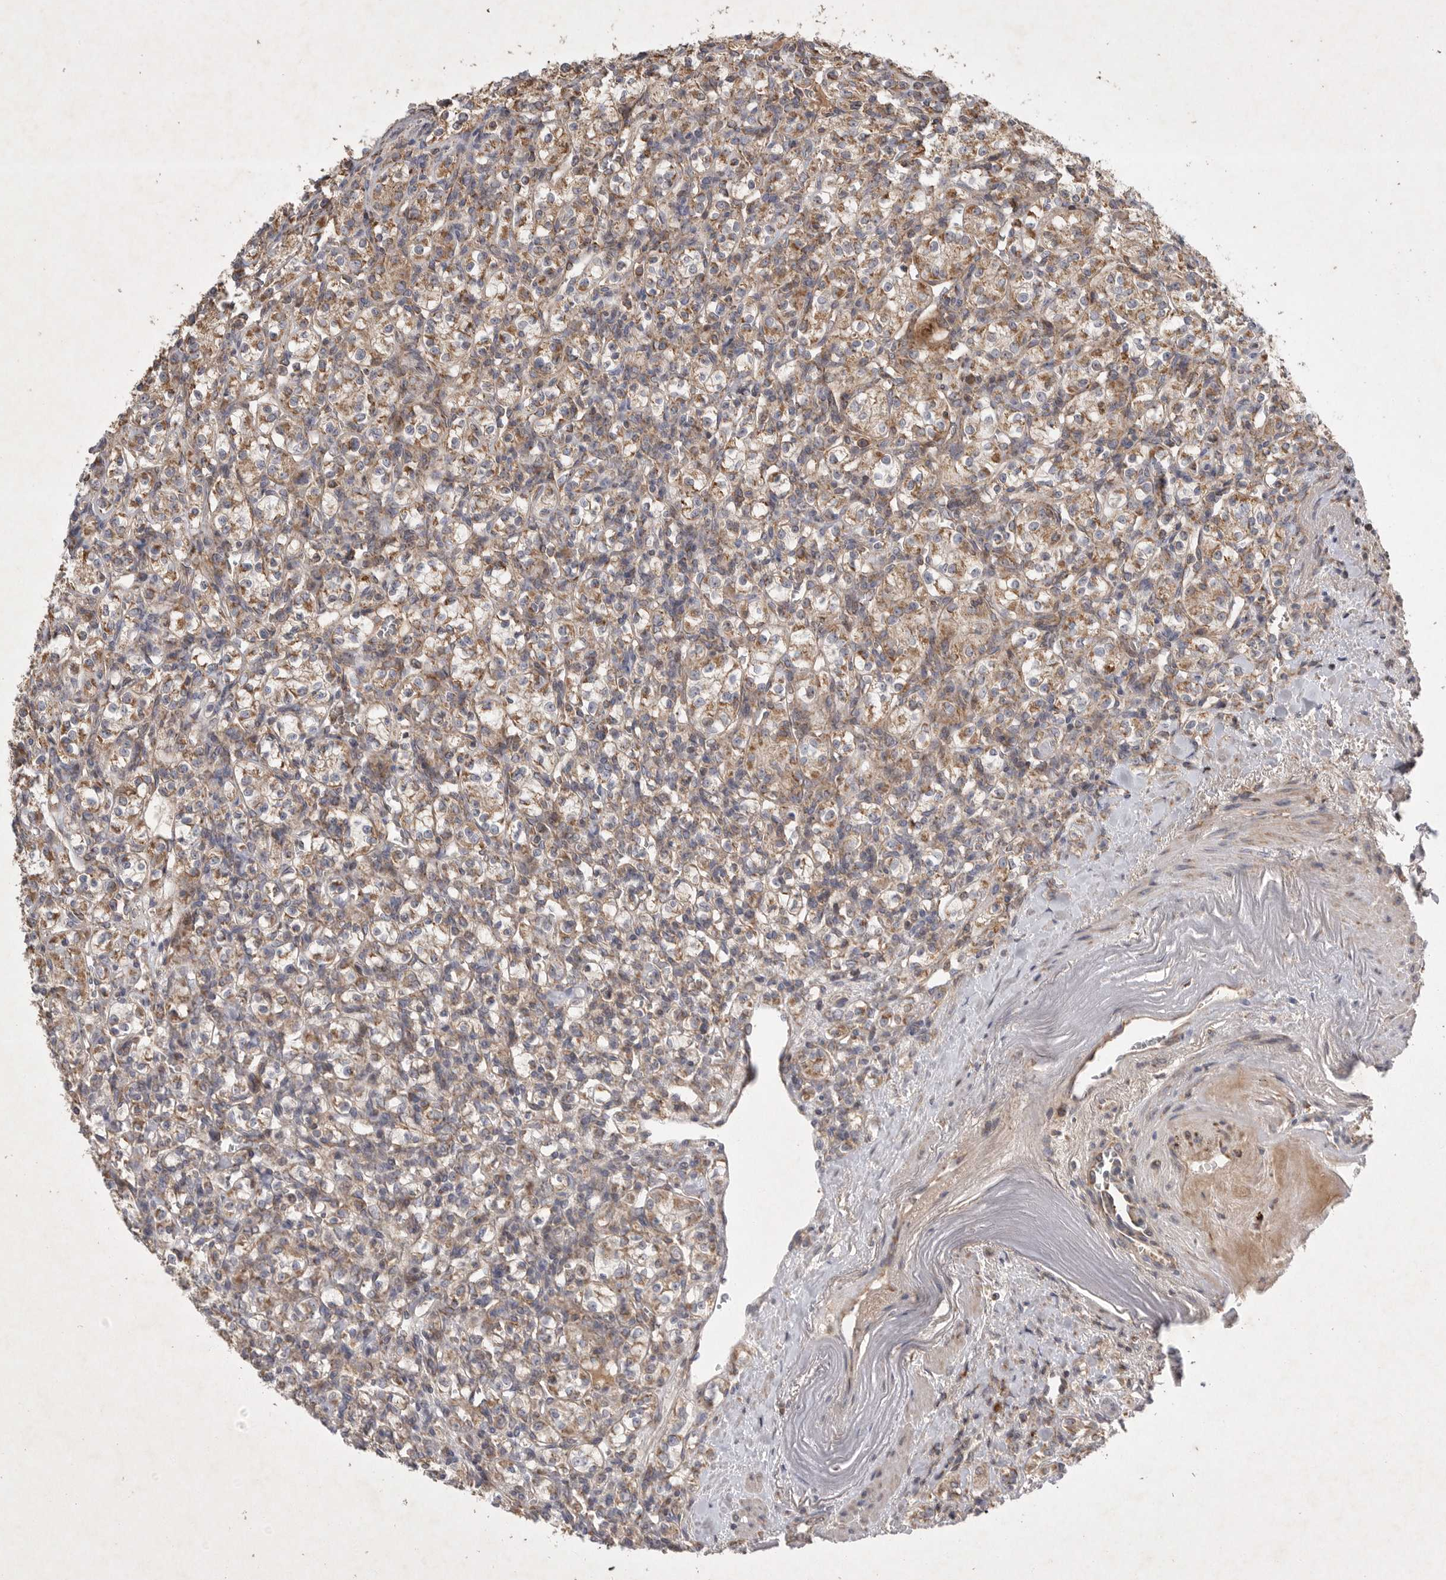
{"staining": {"intensity": "moderate", "quantity": ">75%", "location": "cytoplasmic/membranous"}, "tissue": "renal cancer", "cell_type": "Tumor cells", "image_type": "cancer", "snomed": [{"axis": "morphology", "description": "Adenocarcinoma, NOS"}, {"axis": "topography", "description": "Kidney"}], "caption": "IHC (DAB) staining of human renal adenocarcinoma demonstrates moderate cytoplasmic/membranous protein positivity in about >75% of tumor cells.", "gene": "KIF21B", "patient": {"sex": "male", "age": 77}}